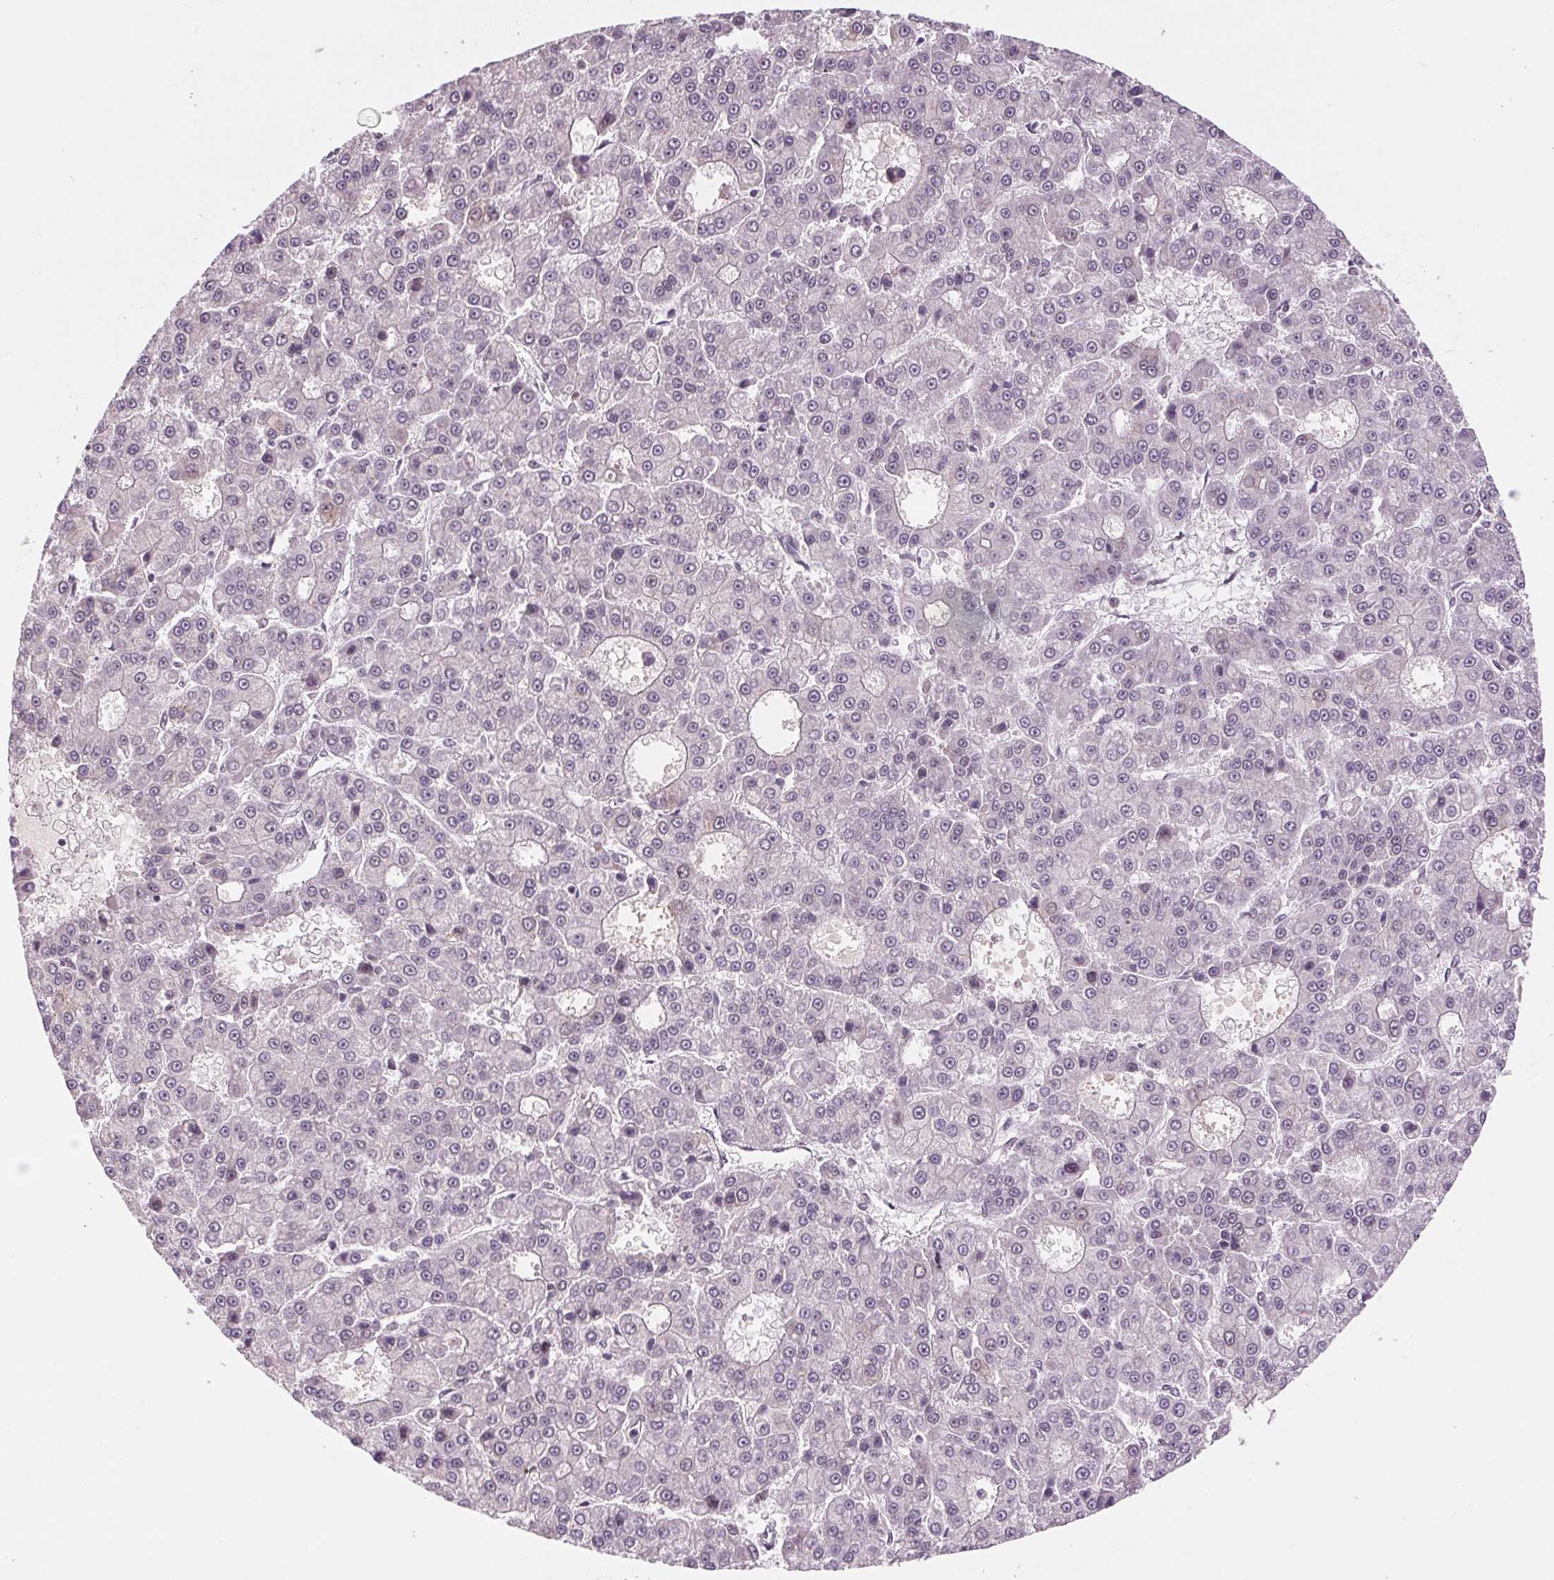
{"staining": {"intensity": "negative", "quantity": "none", "location": "none"}, "tissue": "liver cancer", "cell_type": "Tumor cells", "image_type": "cancer", "snomed": [{"axis": "morphology", "description": "Carcinoma, Hepatocellular, NOS"}, {"axis": "topography", "description": "Liver"}], "caption": "Immunohistochemical staining of human liver hepatocellular carcinoma demonstrates no significant expression in tumor cells.", "gene": "CD2BP2", "patient": {"sex": "male", "age": 70}}